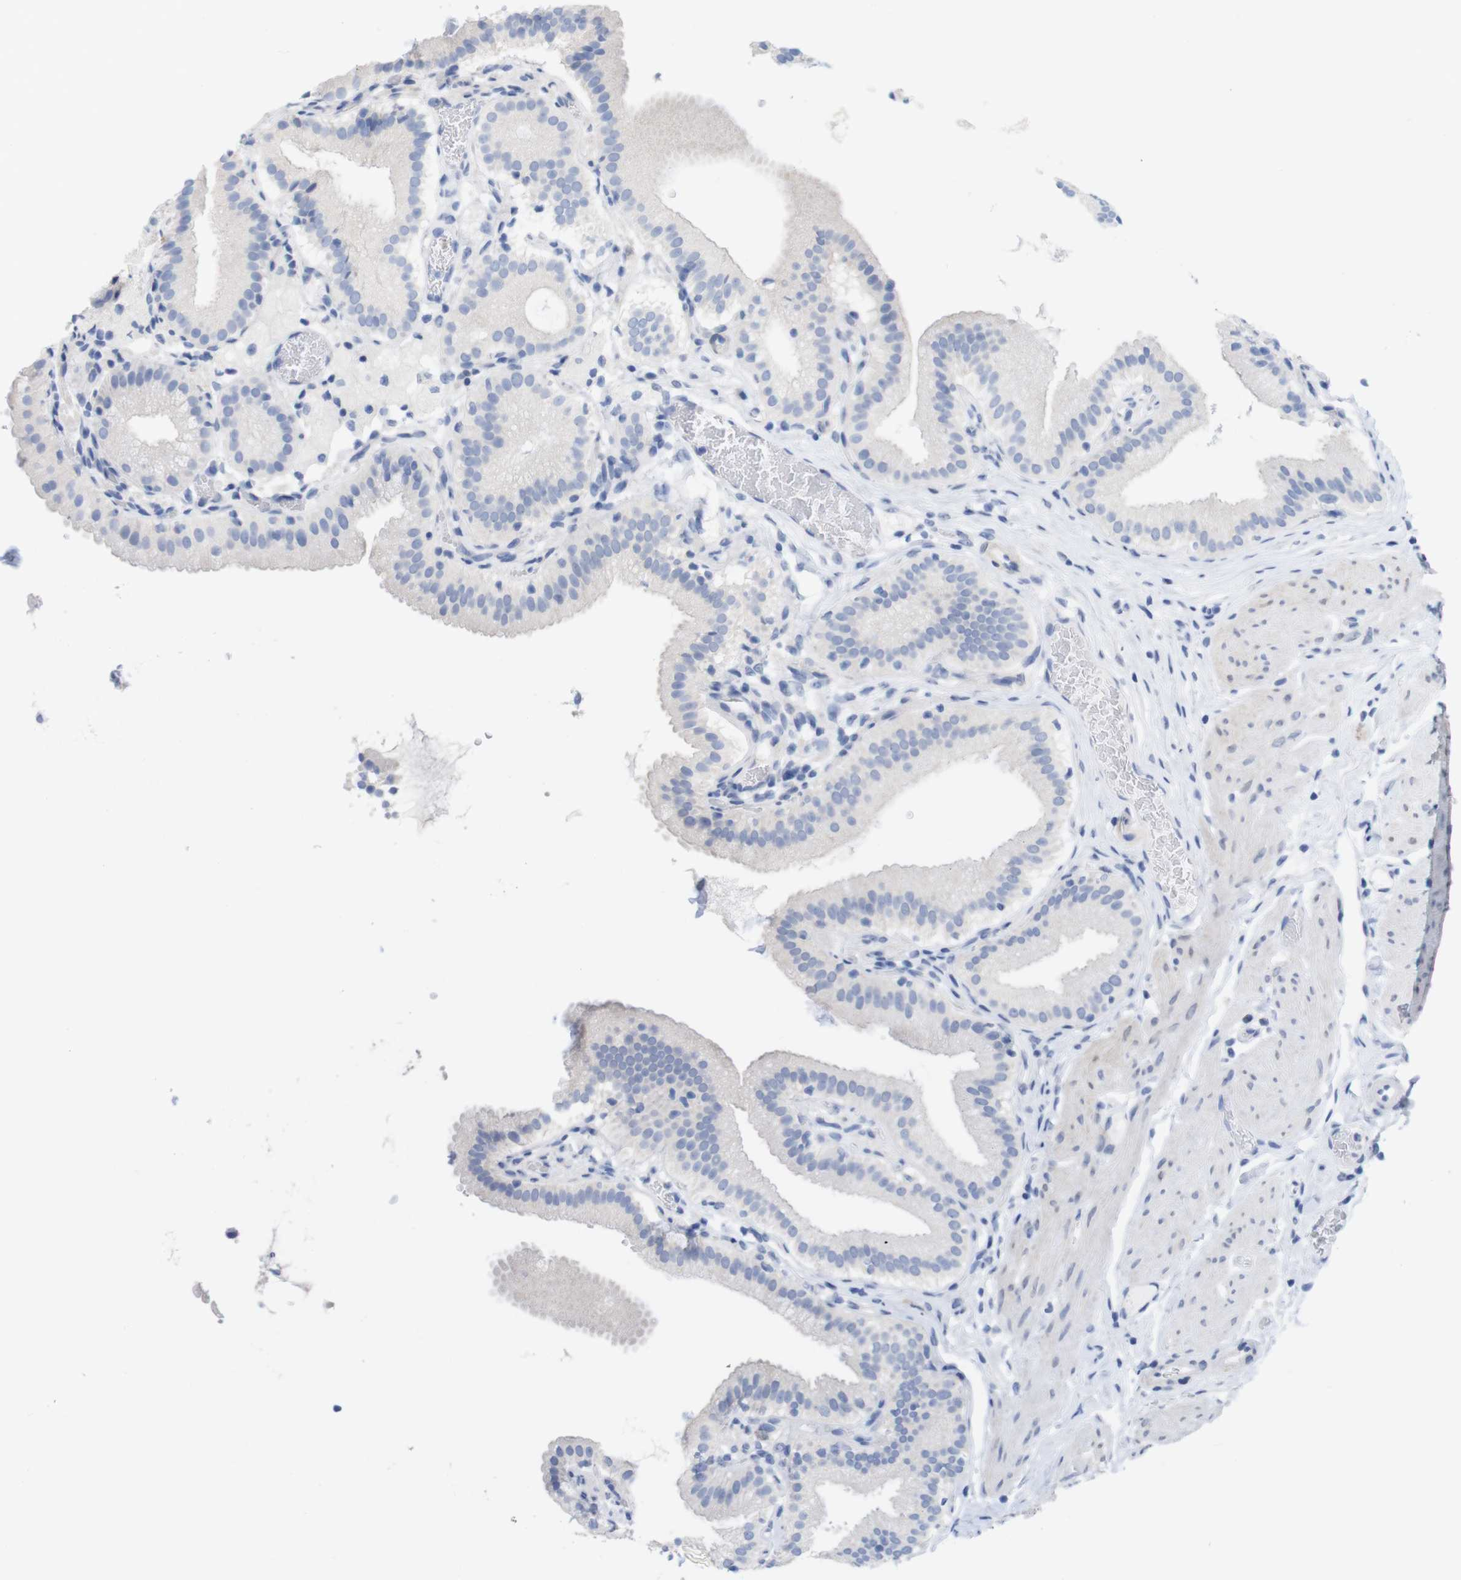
{"staining": {"intensity": "negative", "quantity": "none", "location": "none"}, "tissue": "gallbladder", "cell_type": "Glandular cells", "image_type": "normal", "snomed": [{"axis": "morphology", "description": "Normal tissue, NOS"}, {"axis": "topography", "description": "Gallbladder"}], "caption": "Gallbladder stained for a protein using immunohistochemistry exhibits no positivity glandular cells.", "gene": "PNMA1", "patient": {"sex": "male", "age": 54}}